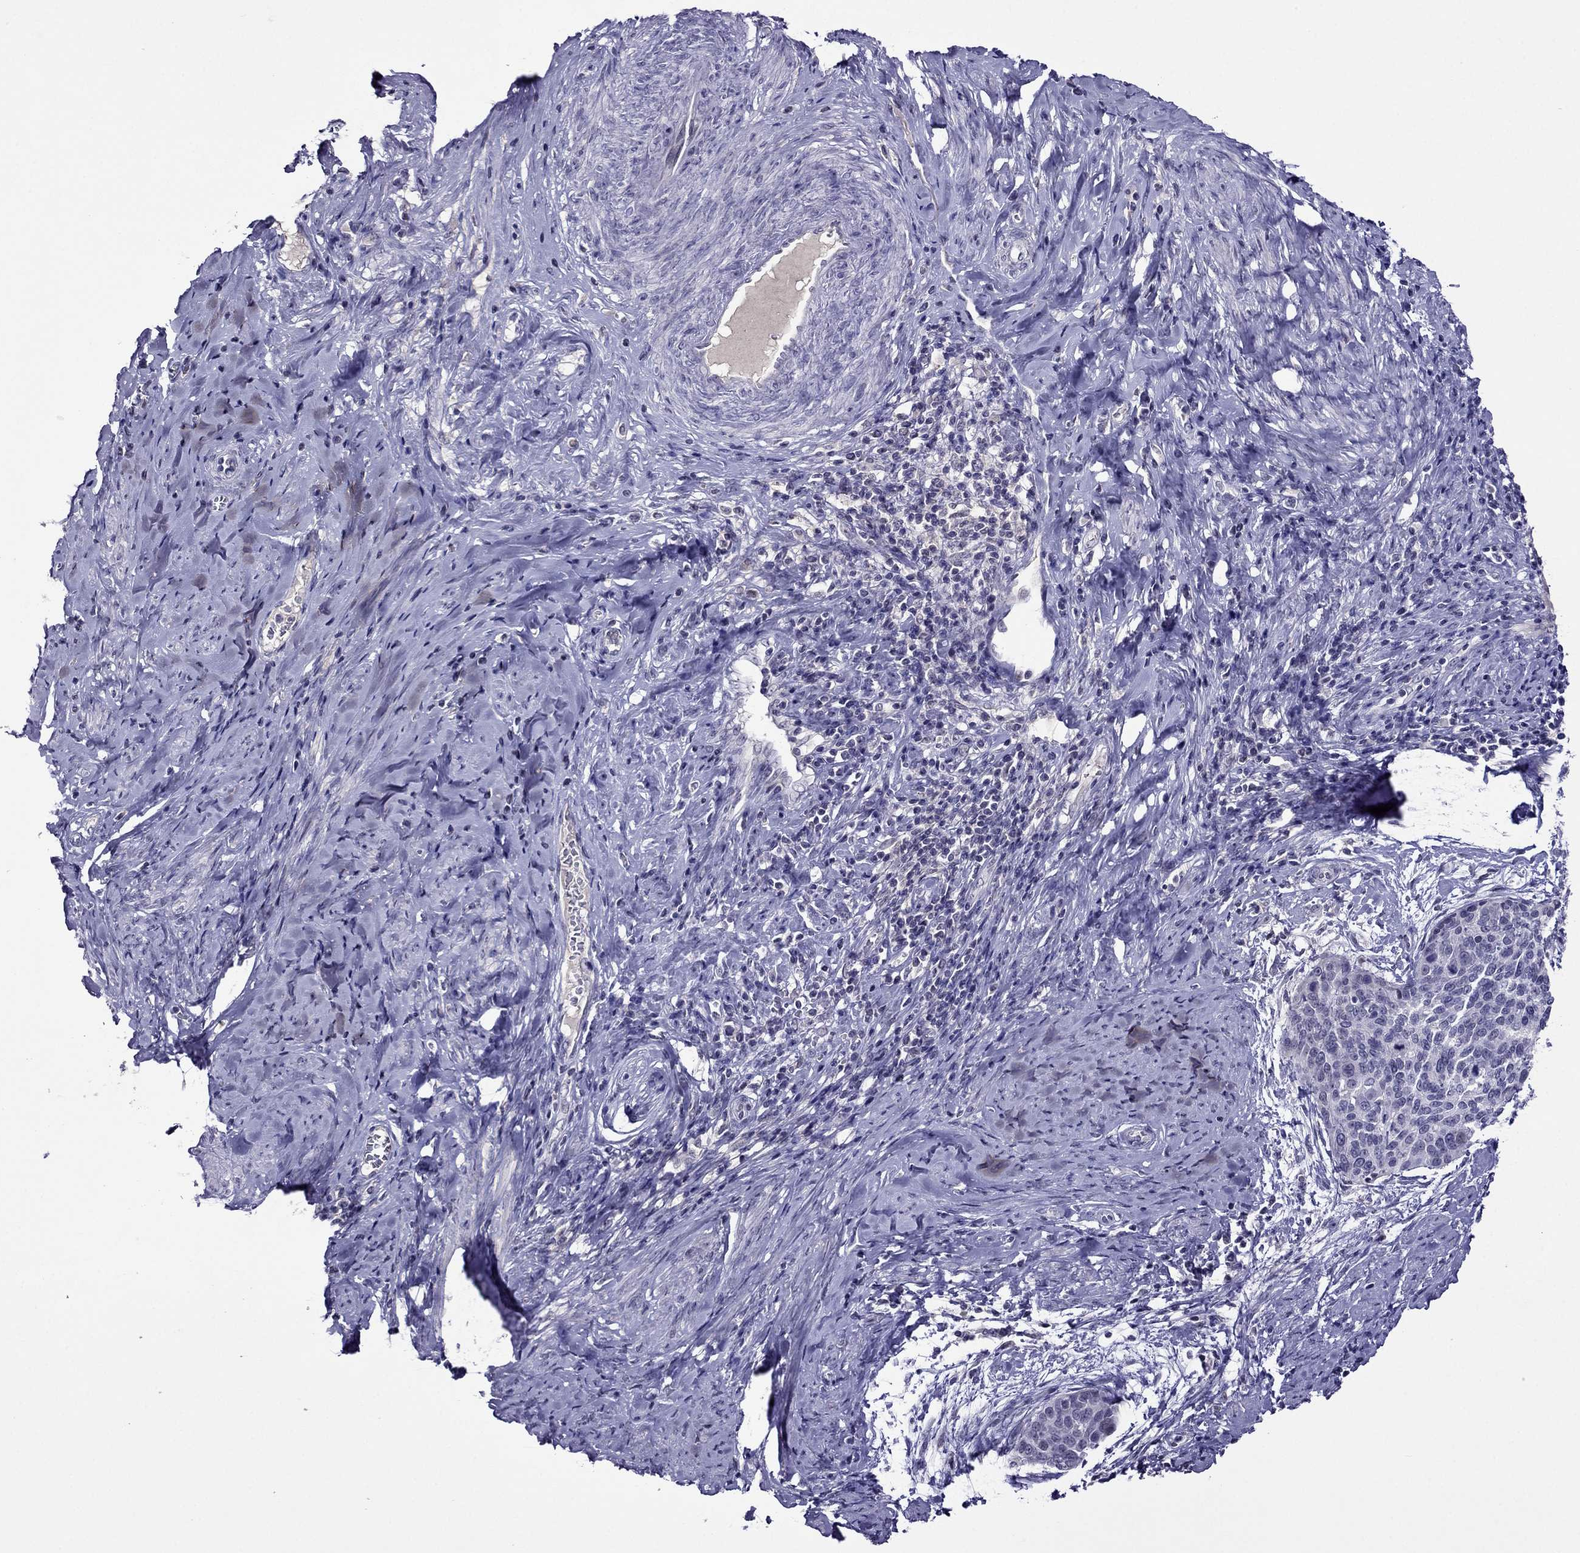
{"staining": {"intensity": "negative", "quantity": "none", "location": "none"}, "tissue": "cervical cancer", "cell_type": "Tumor cells", "image_type": "cancer", "snomed": [{"axis": "morphology", "description": "Squamous cell carcinoma, NOS"}, {"axis": "topography", "description": "Cervix"}], "caption": "Immunohistochemistry (IHC) micrograph of neoplastic tissue: human cervical cancer (squamous cell carcinoma) stained with DAB (3,3'-diaminobenzidine) reveals no significant protein positivity in tumor cells.", "gene": "SPTBN4", "patient": {"sex": "female", "age": 69}}